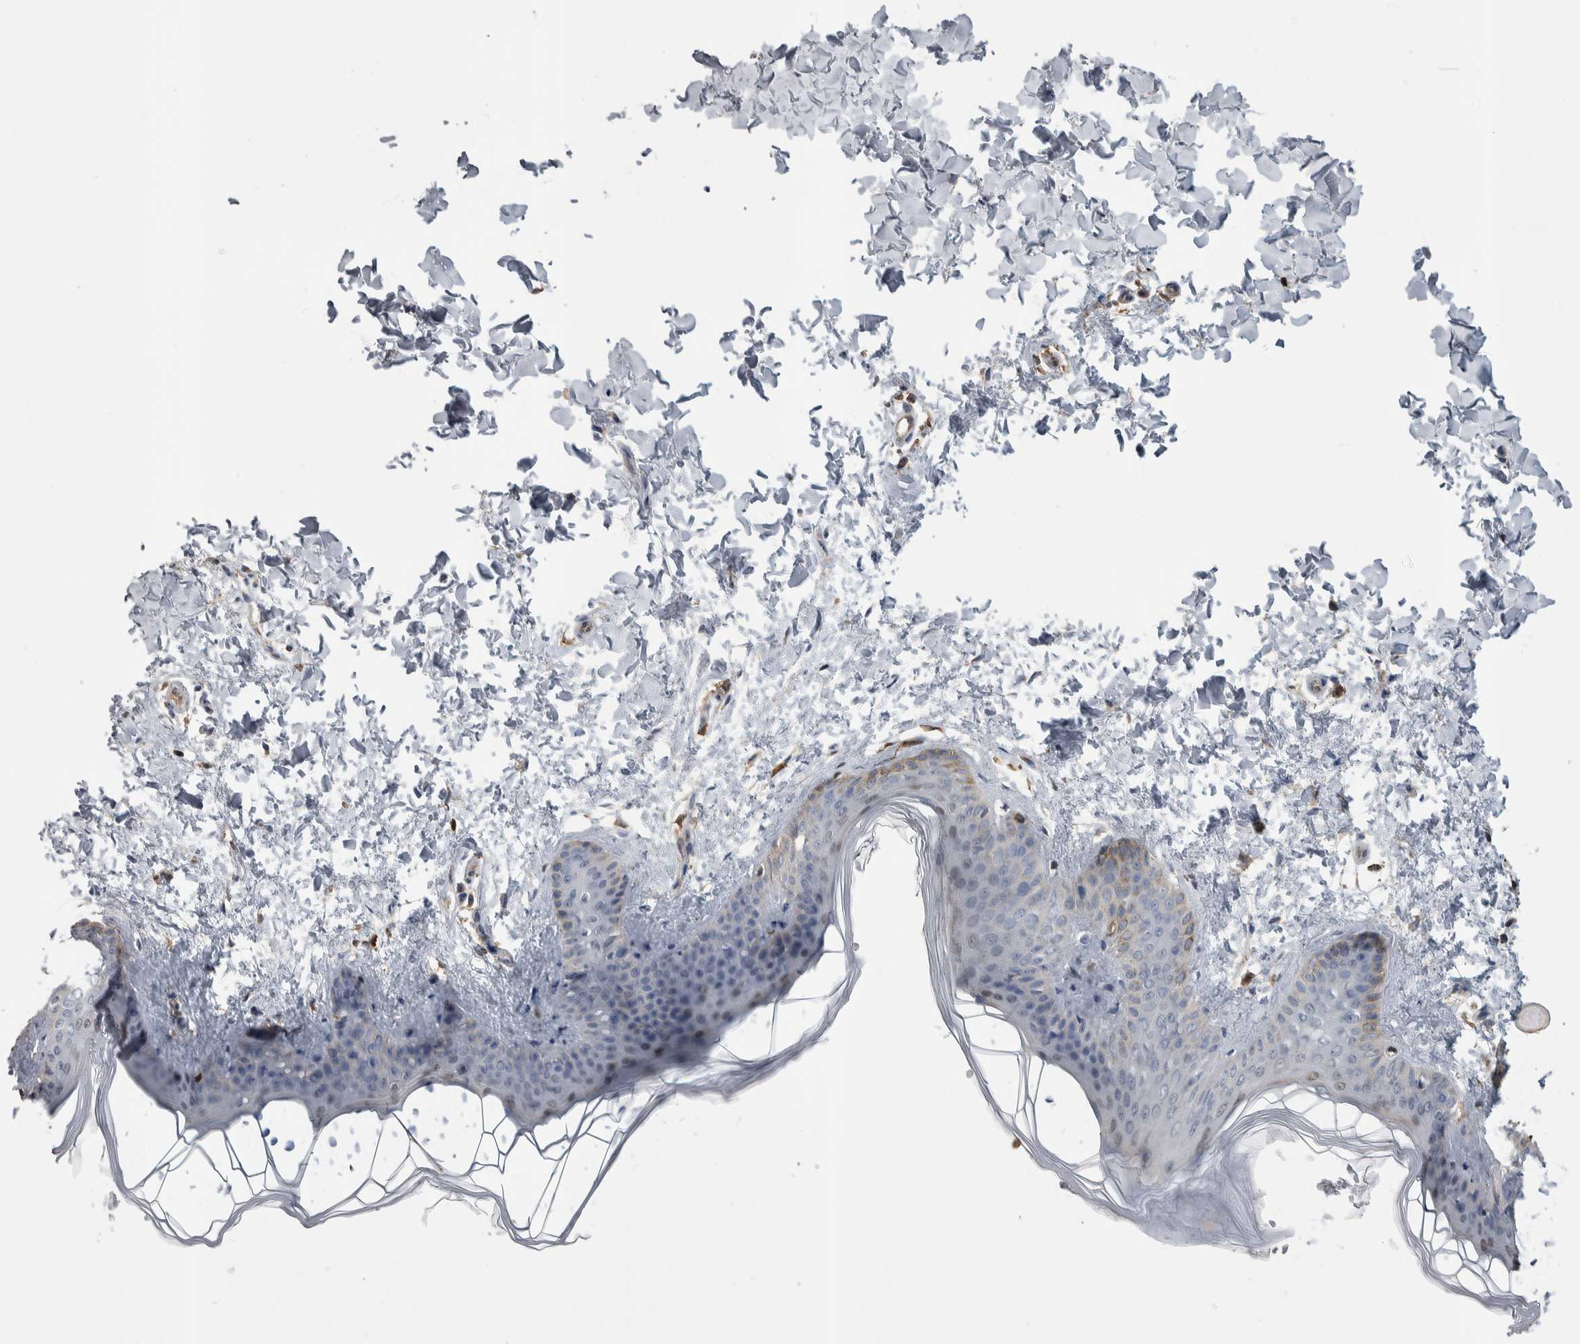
{"staining": {"intensity": "weak", "quantity": "25%-75%", "location": "cytoplasmic/membranous"}, "tissue": "skin", "cell_type": "Fibroblasts", "image_type": "normal", "snomed": [{"axis": "morphology", "description": "Normal tissue, NOS"}, {"axis": "topography", "description": "Skin"}], "caption": "Protein staining of benign skin shows weak cytoplasmic/membranous expression in approximately 25%-75% of fibroblasts. (DAB (3,3'-diaminobenzidine) = brown stain, brightfield microscopy at high magnification).", "gene": "SDCBP", "patient": {"sex": "female", "age": 17}}